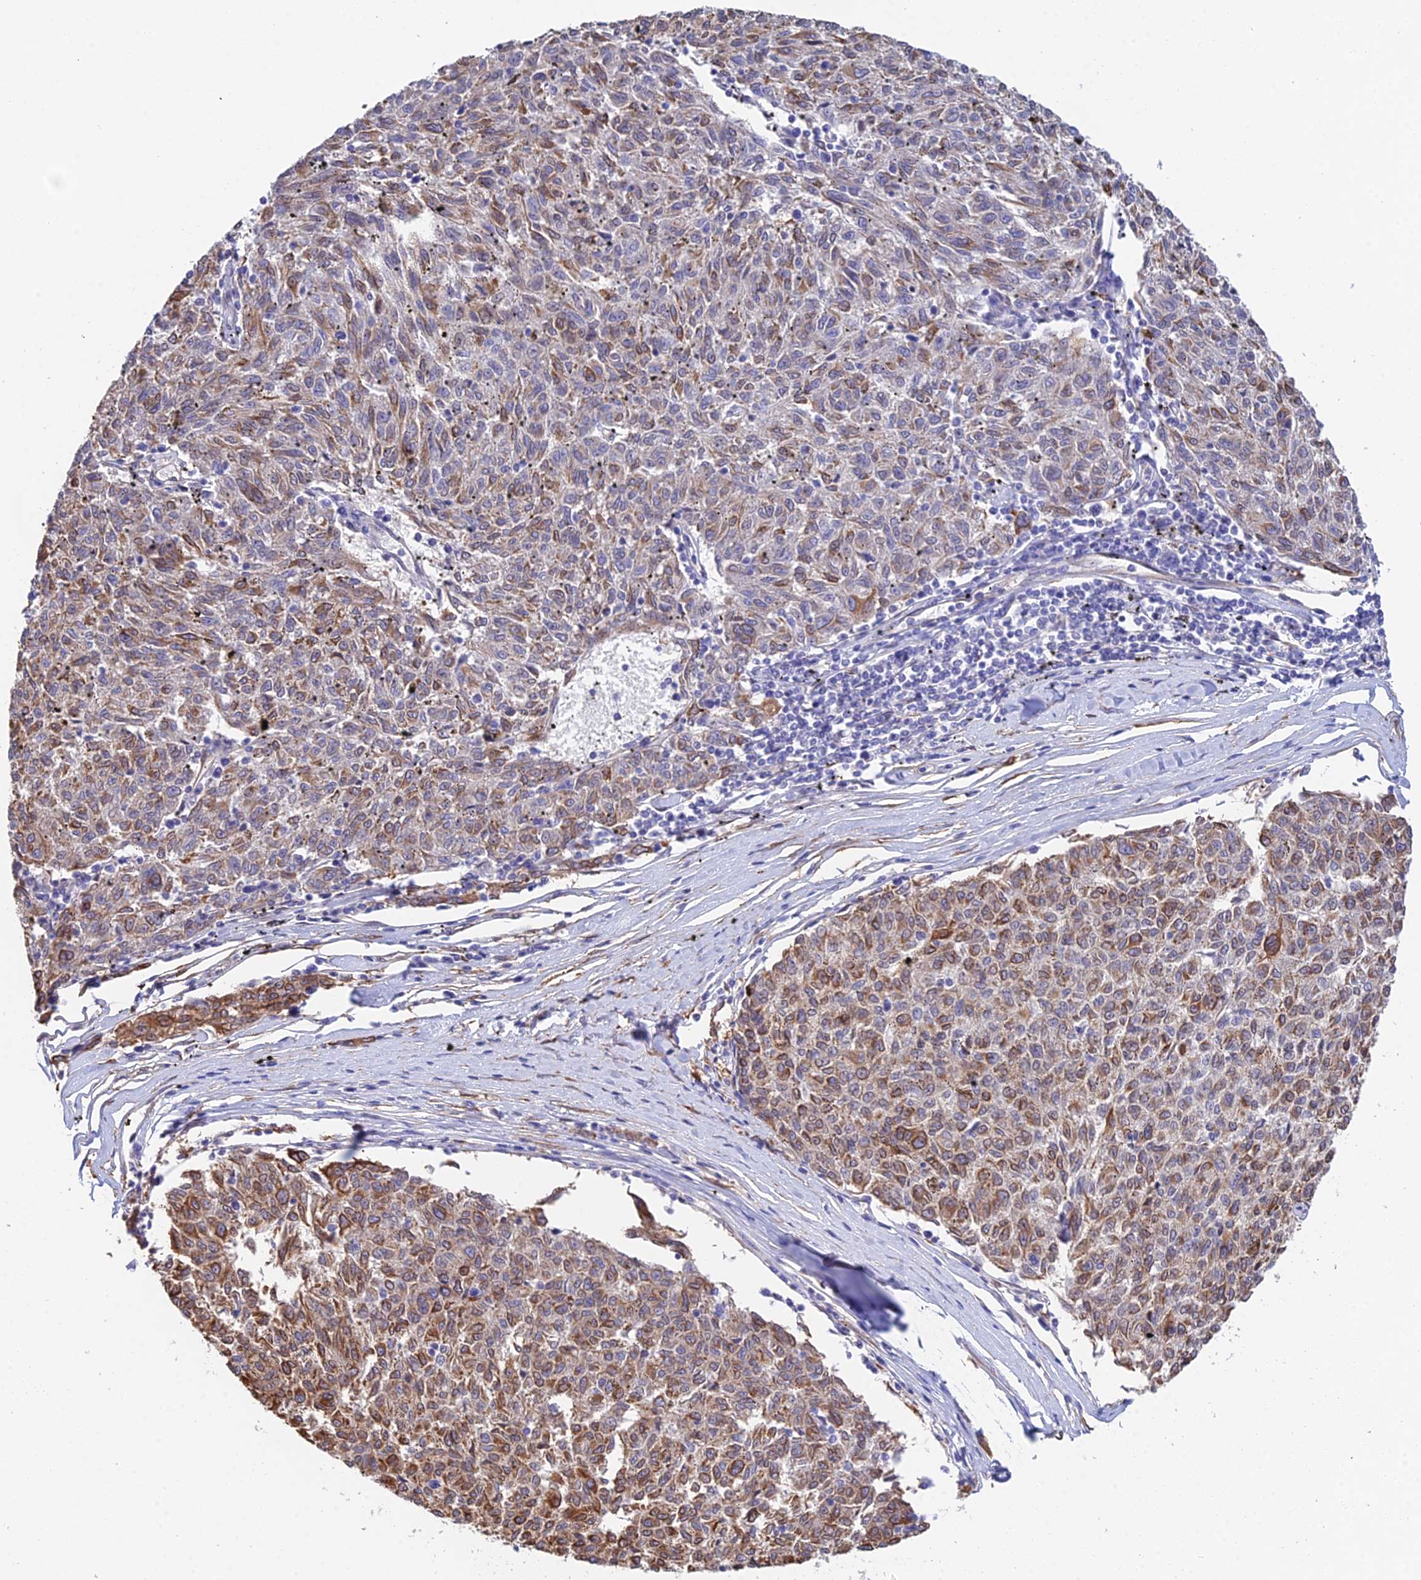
{"staining": {"intensity": "moderate", "quantity": "25%-75%", "location": "cytoplasmic/membranous"}, "tissue": "melanoma", "cell_type": "Tumor cells", "image_type": "cancer", "snomed": [{"axis": "morphology", "description": "Malignant melanoma, NOS"}, {"axis": "topography", "description": "Skin"}], "caption": "Protein expression analysis of malignant melanoma displays moderate cytoplasmic/membranous expression in about 25%-75% of tumor cells.", "gene": "MXRA7", "patient": {"sex": "female", "age": 72}}